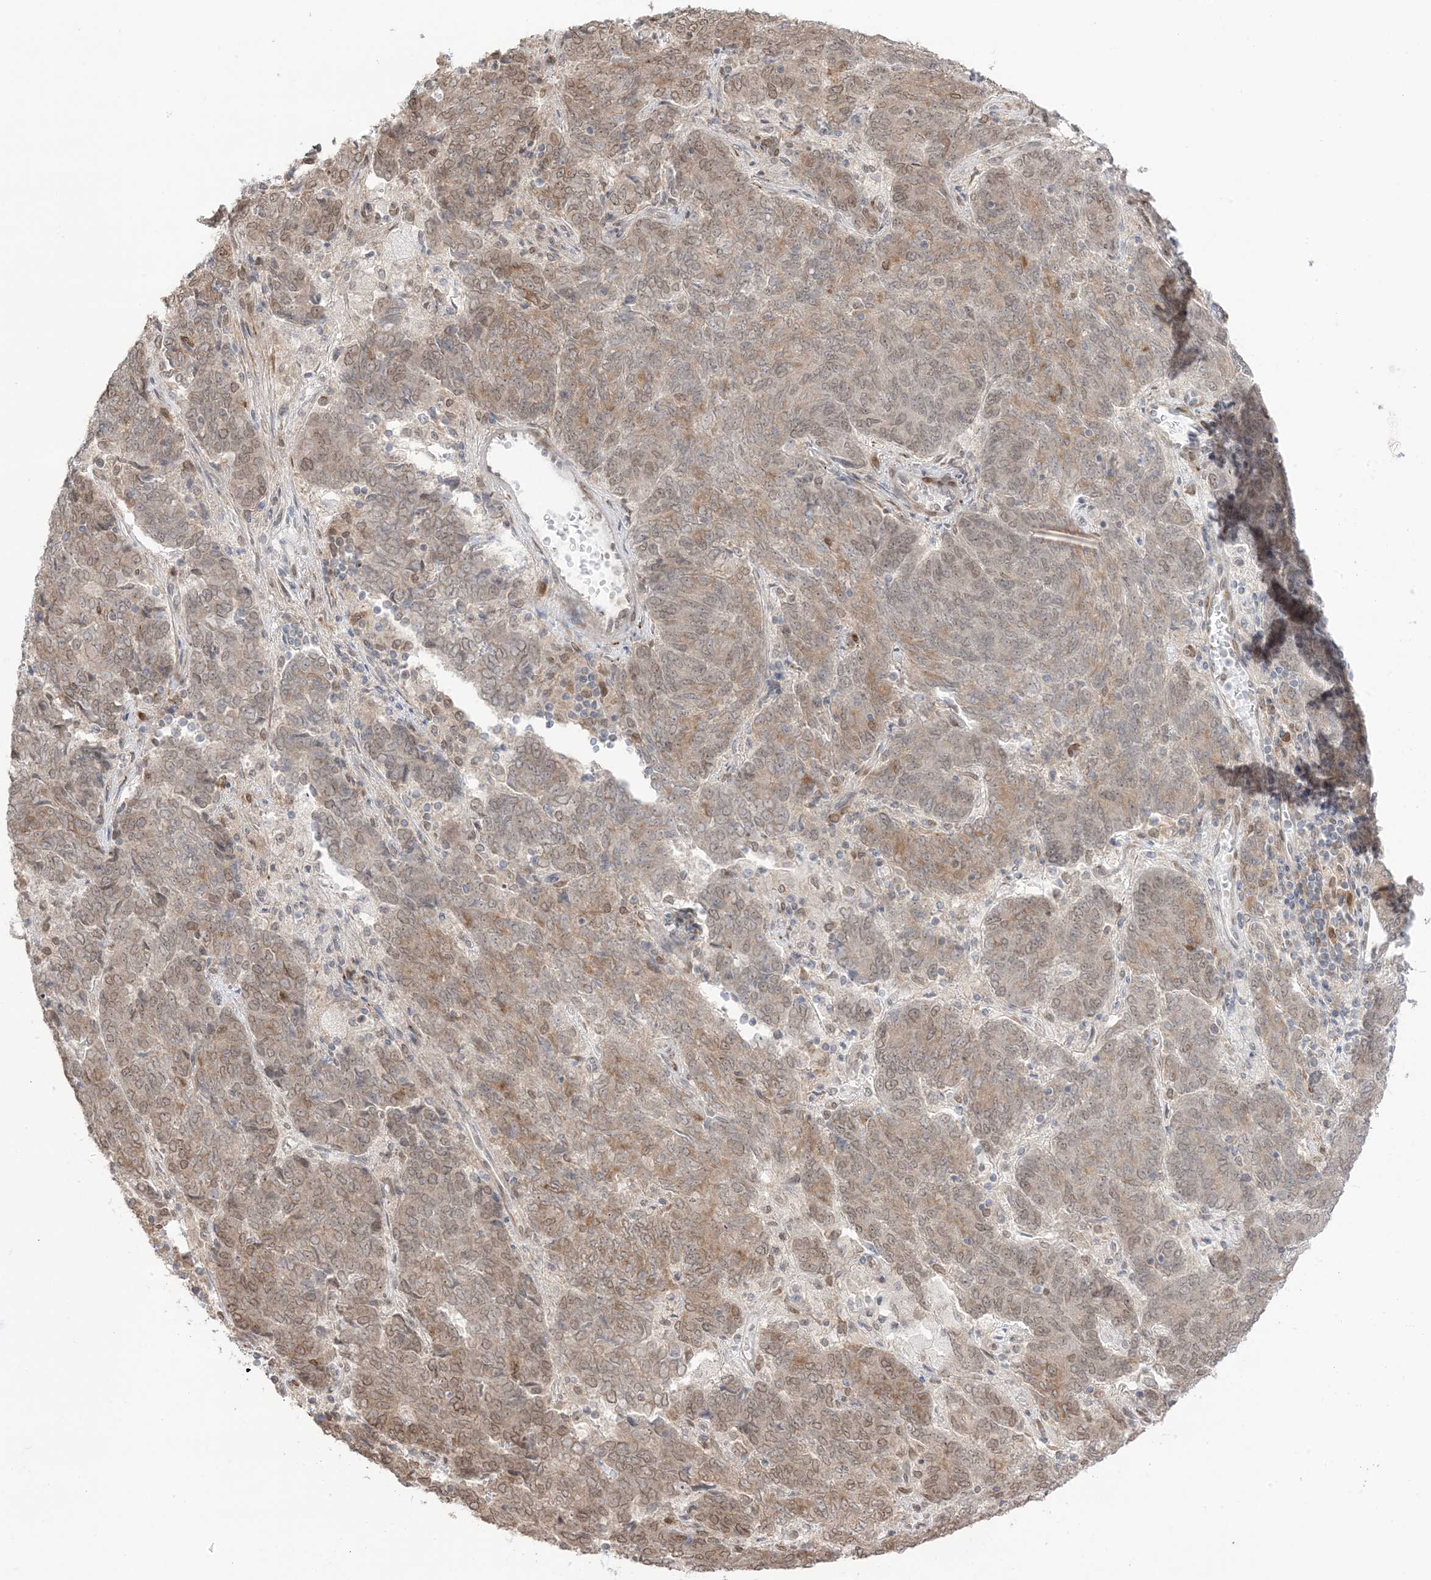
{"staining": {"intensity": "moderate", "quantity": "25%-75%", "location": "cytoplasmic/membranous,nuclear"}, "tissue": "endometrial cancer", "cell_type": "Tumor cells", "image_type": "cancer", "snomed": [{"axis": "morphology", "description": "Adenocarcinoma, NOS"}, {"axis": "topography", "description": "Endometrium"}], "caption": "Protein analysis of adenocarcinoma (endometrial) tissue demonstrates moderate cytoplasmic/membranous and nuclear staining in approximately 25%-75% of tumor cells. Ihc stains the protein in brown and the nuclei are stained blue.", "gene": "UBE2E2", "patient": {"sex": "female", "age": 80}}